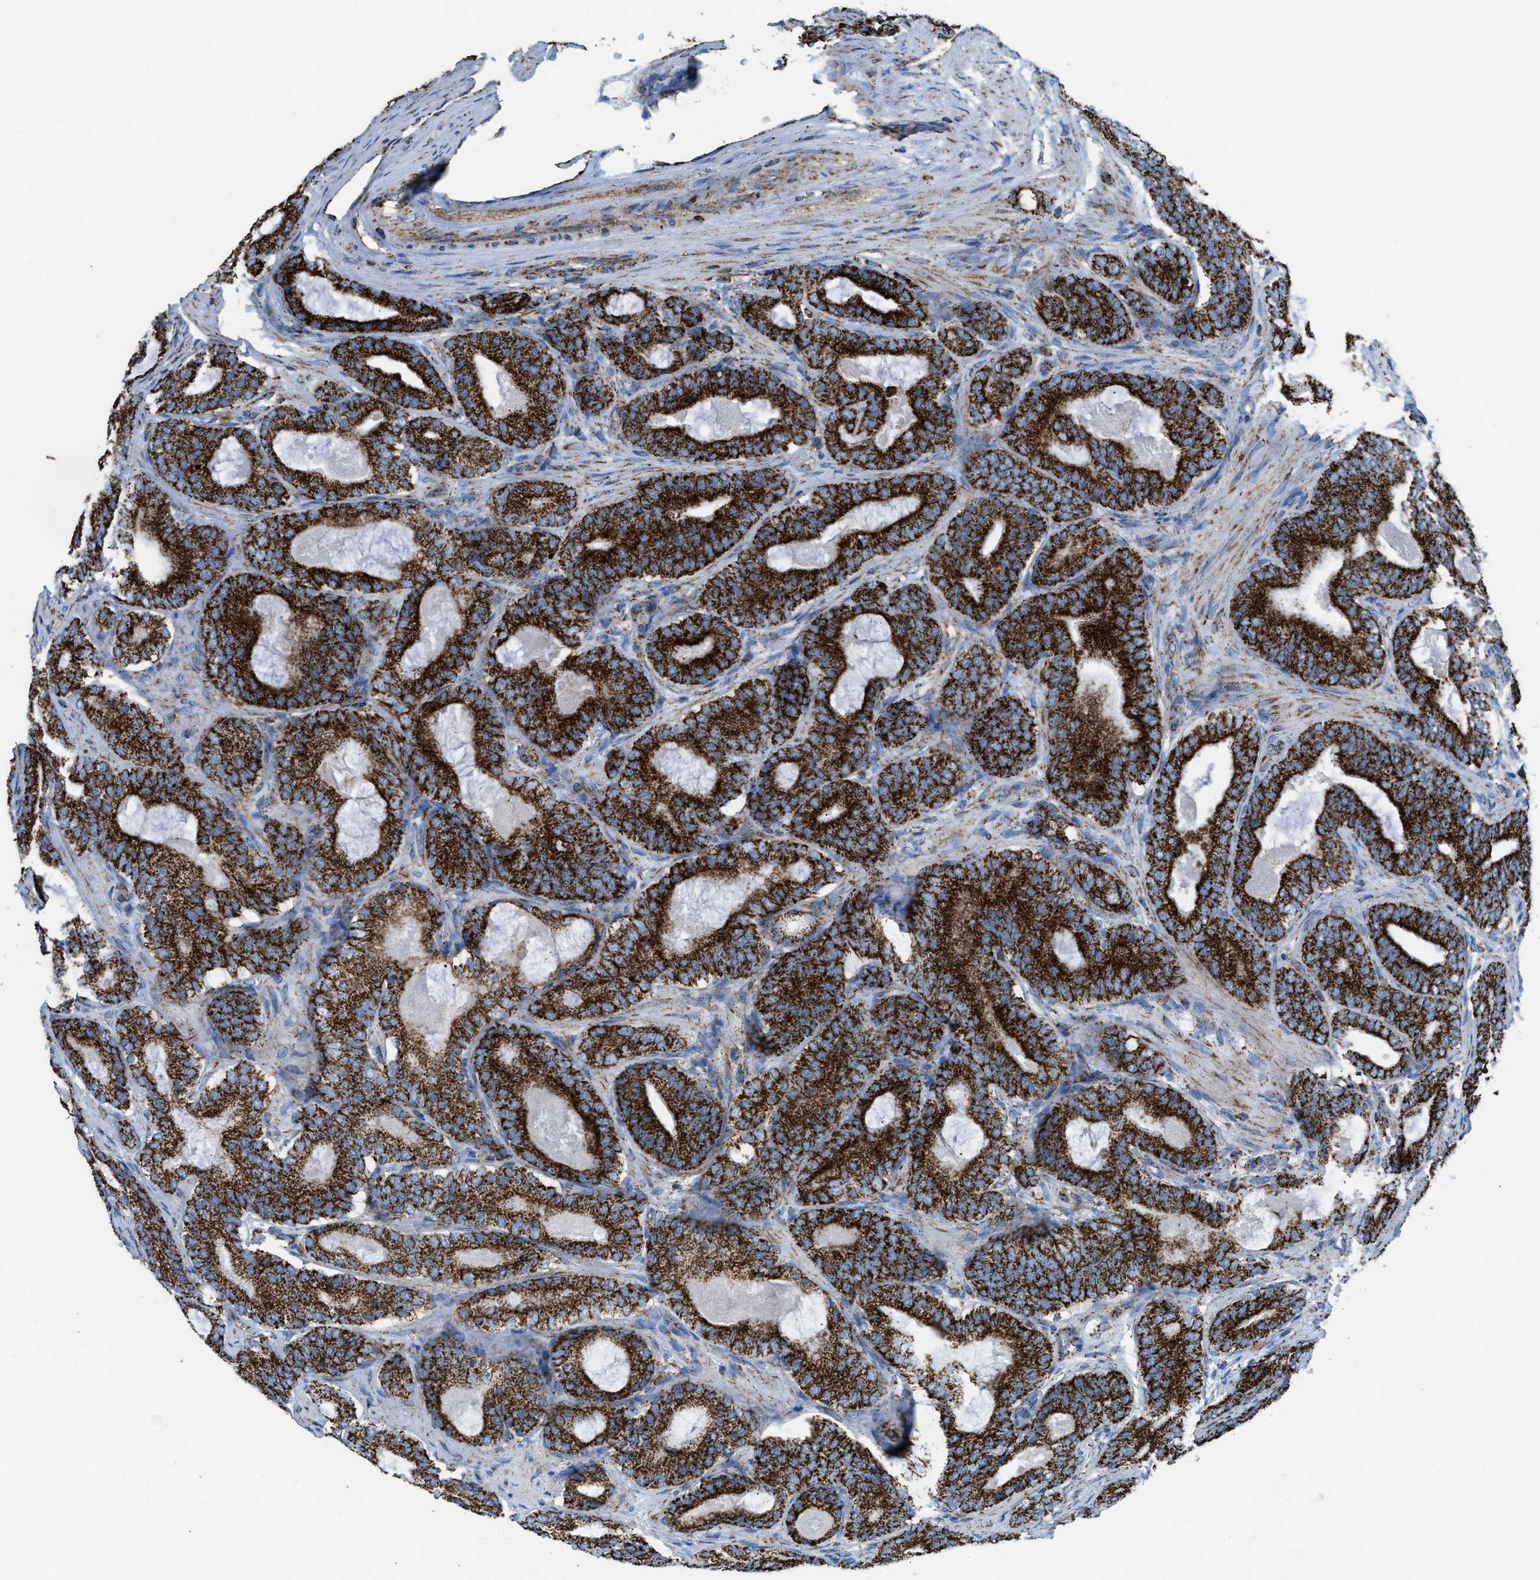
{"staining": {"intensity": "strong", "quantity": ">75%", "location": "cytoplasmic/membranous"}, "tissue": "prostate cancer", "cell_type": "Tumor cells", "image_type": "cancer", "snomed": [{"axis": "morphology", "description": "Adenocarcinoma, High grade"}, {"axis": "topography", "description": "Prostate"}], "caption": "Human prostate cancer stained with a protein marker shows strong staining in tumor cells.", "gene": "ECHS1", "patient": {"sex": "male", "age": 60}}